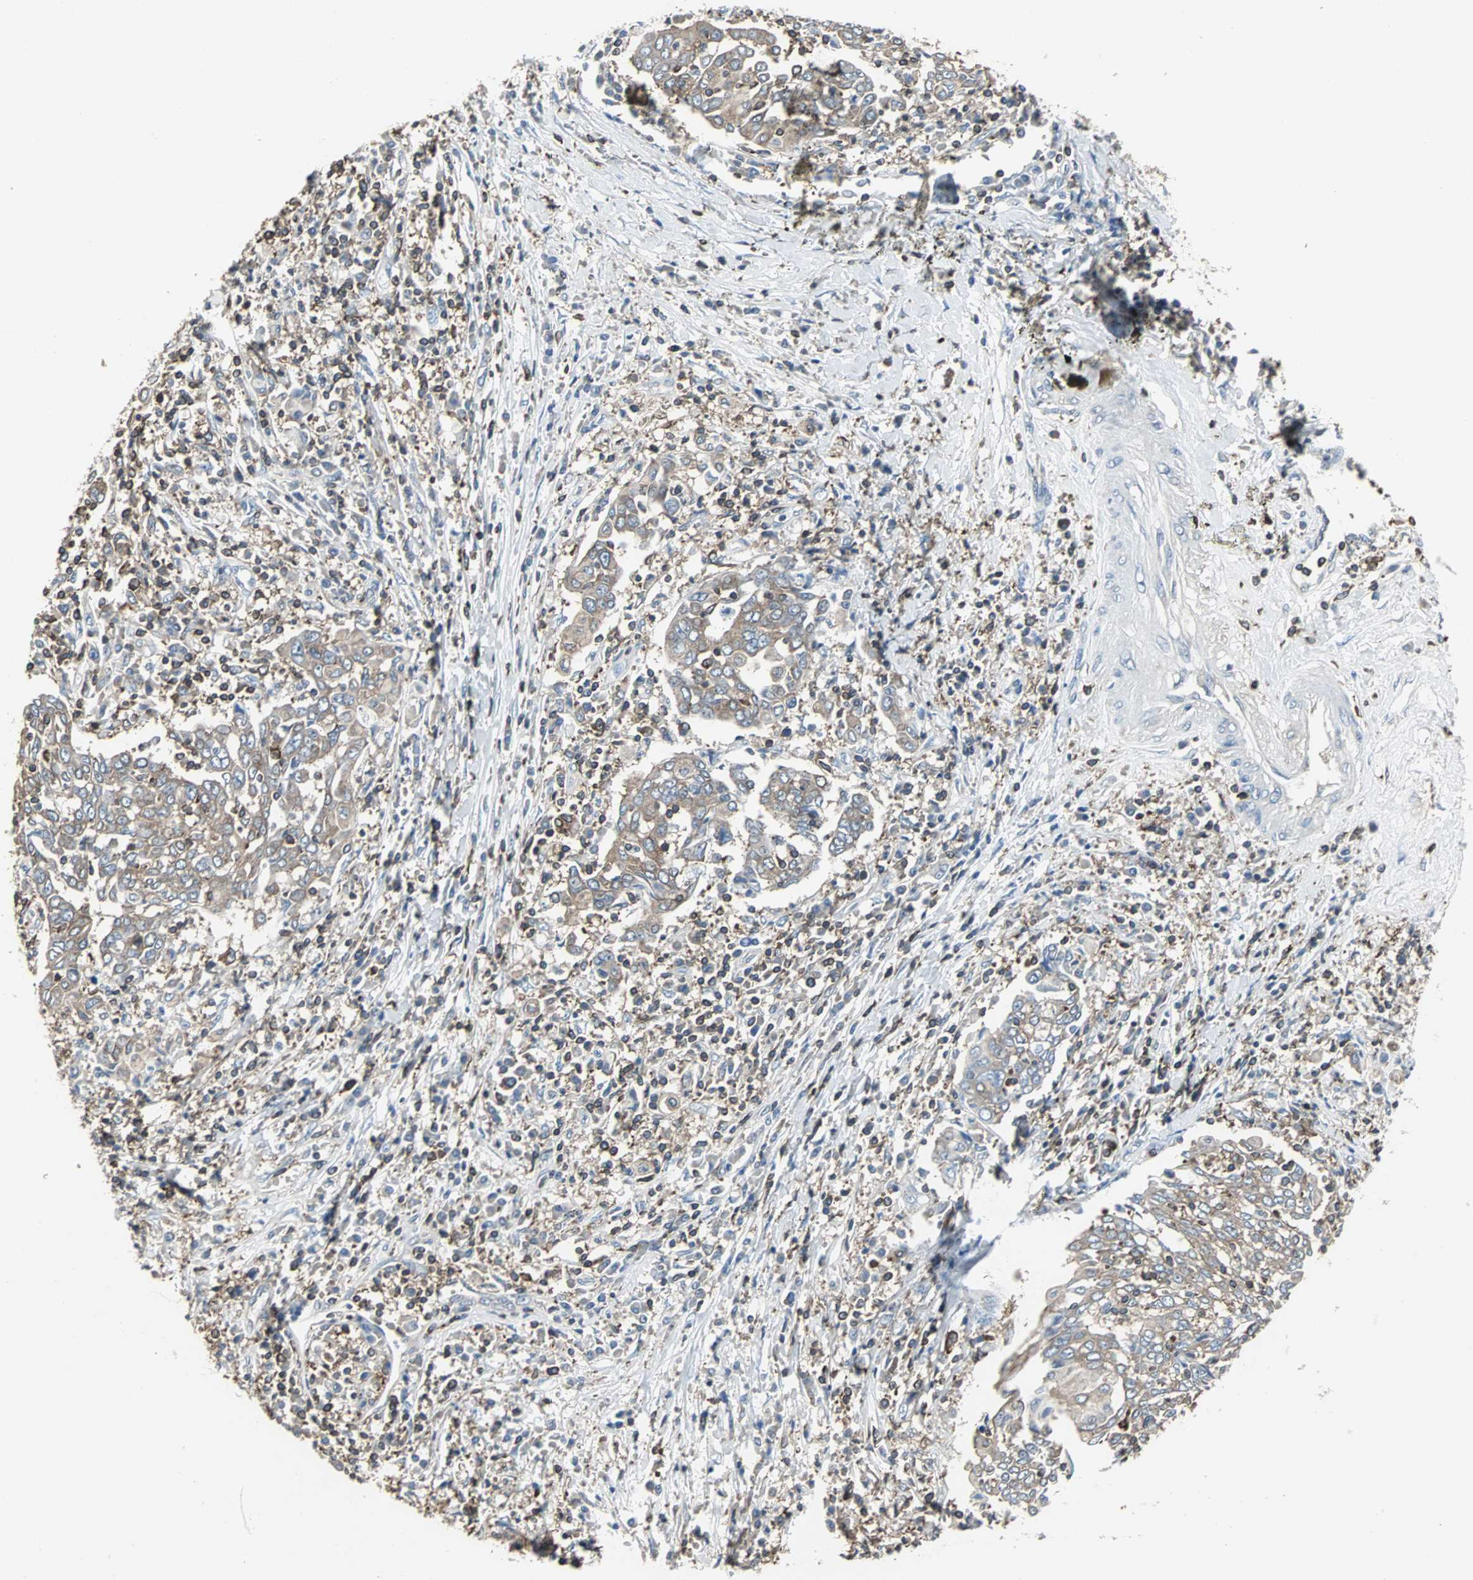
{"staining": {"intensity": "moderate", "quantity": ">75%", "location": "cytoplasmic/membranous"}, "tissue": "cervical cancer", "cell_type": "Tumor cells", "image_type": "cancer", "snomed": [{"axis": "morphology", "description": "Squamous cell carcinoma, NOS"}, {"axis": "topography", "description": "Cervix"}], "caption": "High-magnification brightfield microscopy of cervical cancer (squamous cell carcinoma) stained with DAB (3,3'-diaminobenzidine) (brown) and counterstained with hematoxylin (blue). tumor cells exhibit moderate cytoplasmic/membranous staining is present in approximately>75% of cells.", "gene": "LRRFIP1", "patient": {"sex": "female", "age": 40}}